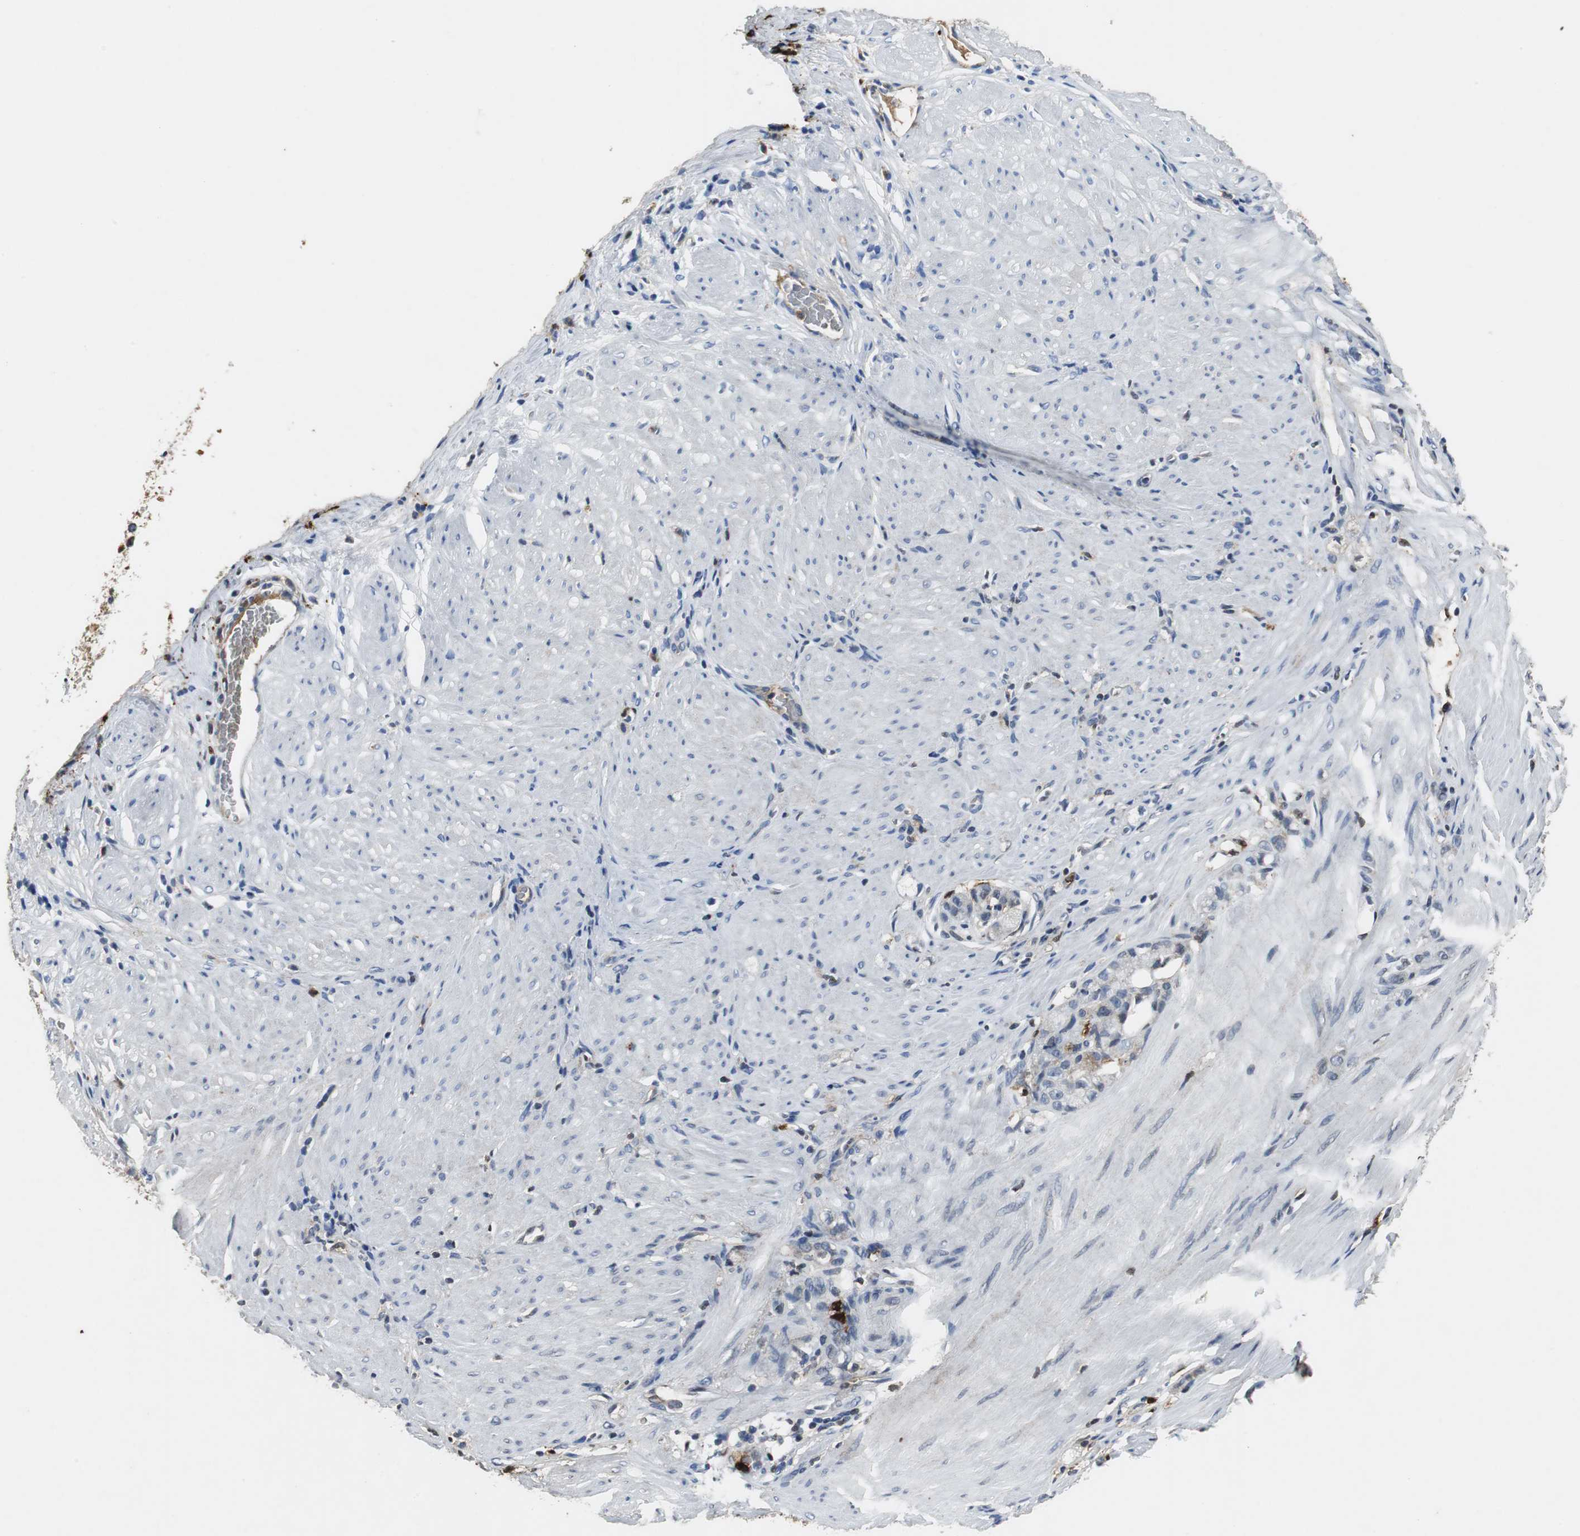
{"staining": {"intensity": "weak", "quantity": "<25%", "location": "cytoplasmic/membranous"}, "tissue": "stomach cancer", "cell_type": "Tumor cells", "image_type": "cancer", "snomed": [{"axis": "morphology", "description": "Adenocarcinoma, NOS"}, {"axis": "topography", "description": "Stomach"}], "caption": "A high-resolution histopathology image shows immunohistochemistry staining of adenocarcinoma (stomach), which exhibits no significant staining in tumor cells.", "gene": "ORM1", "patient": {"sex": "male", "age": 82}}